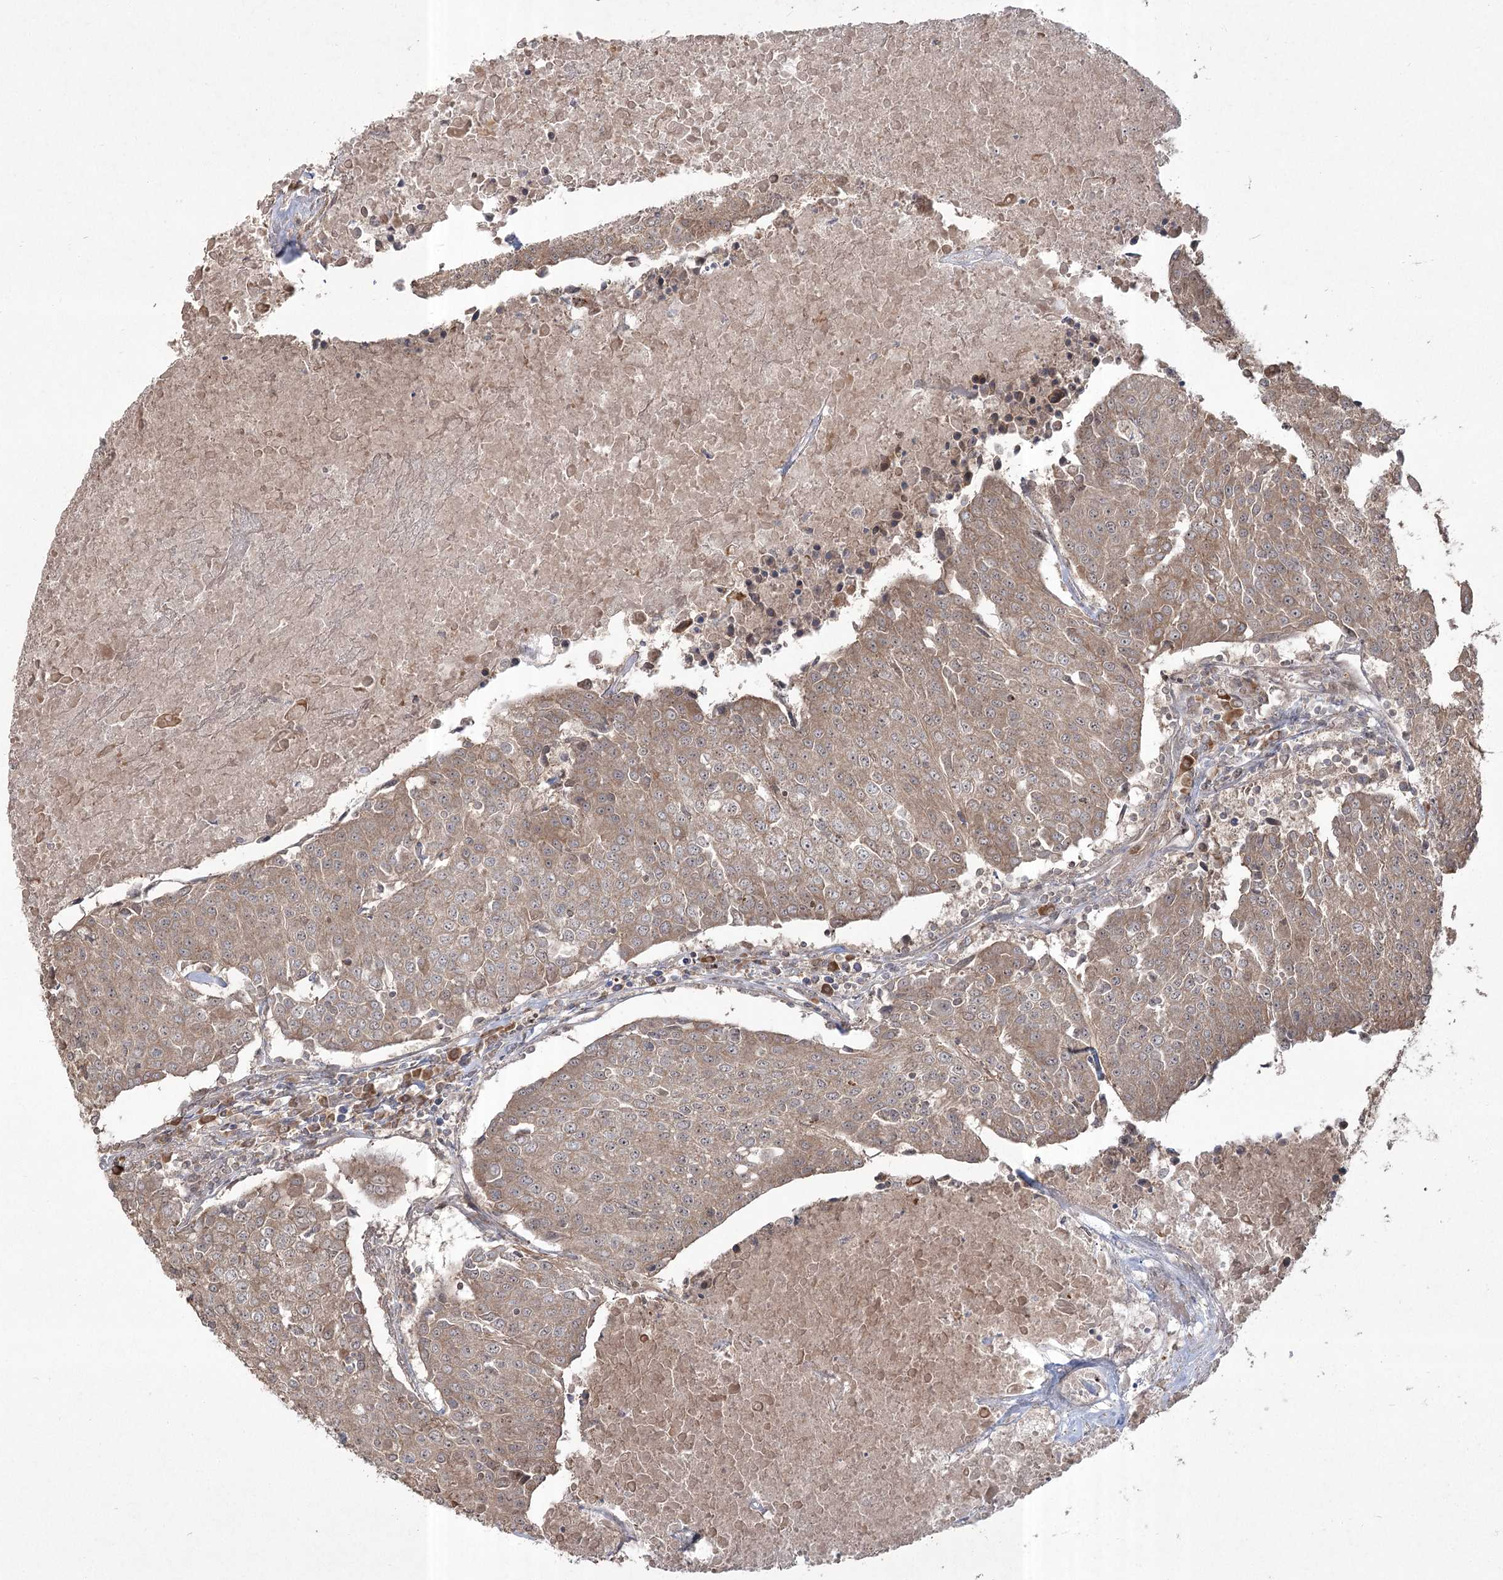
{"staining": {"intensity": "moderate", "quantity": ">75%", "location": "cytoplasmic/membranous"}, "tissue": "urothelial cancer", "cell_type": "Tumor cells", "image_type": "cancer", "snomed": [{"axis": "morphology", "description": "Urothelial carcinoma, High grade"}, {"axis": "topography", "description": "Urinary bladder"}], "caption": "The image reveals staining of urothelial cancer, revealing moderate cytoplasmic/membranous protein expression (brown color) within tumor cells.", "gene": "CPLANE1", "patient": {"sex": "female", "age": 85}}